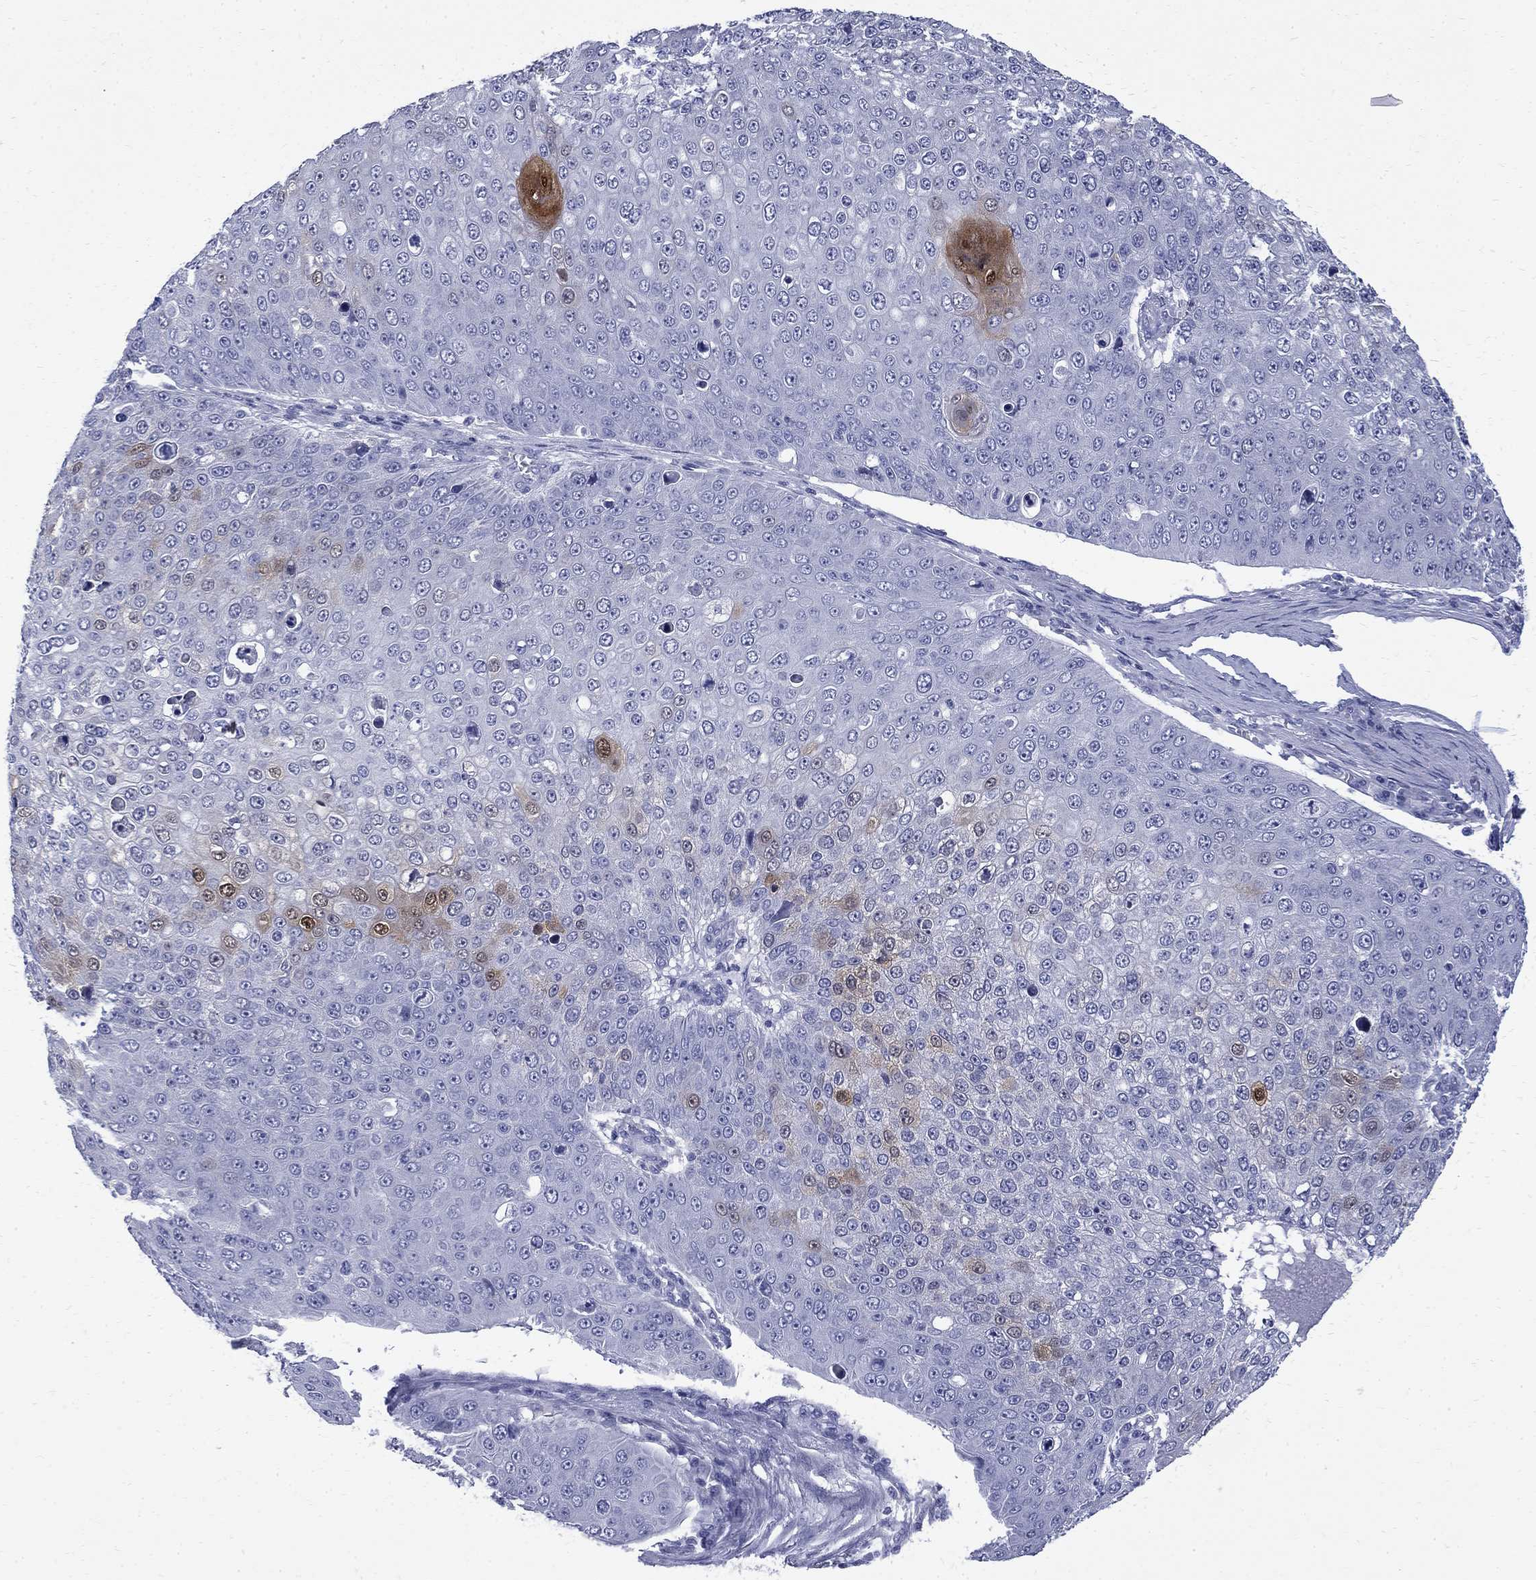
{"staining": {"intensity": "moderate", "quantity": "<25%", "location": "cytoplasmic/membranous,nuclear"}, "tissue": "skin cancer", "cell_type": "Tumor cells", "image_type": "cancer", "snomed": [{"axis": "morphology", "description": "Squamous cell carcinoma, NOS"}, {"axis": "topography", "description": "Skin"}], "caption": "The image shows immunohistochemical staining of squamous cell carcinoma (skin). There is moderate cytoplasmic/membranous and nuclear staining is seen in approximately <25% of tumor cells. (IHC, brightfield microscopy, high magnification).", "gene": "SERPINB2", "patient": {"sex": "male", "age": 71}}